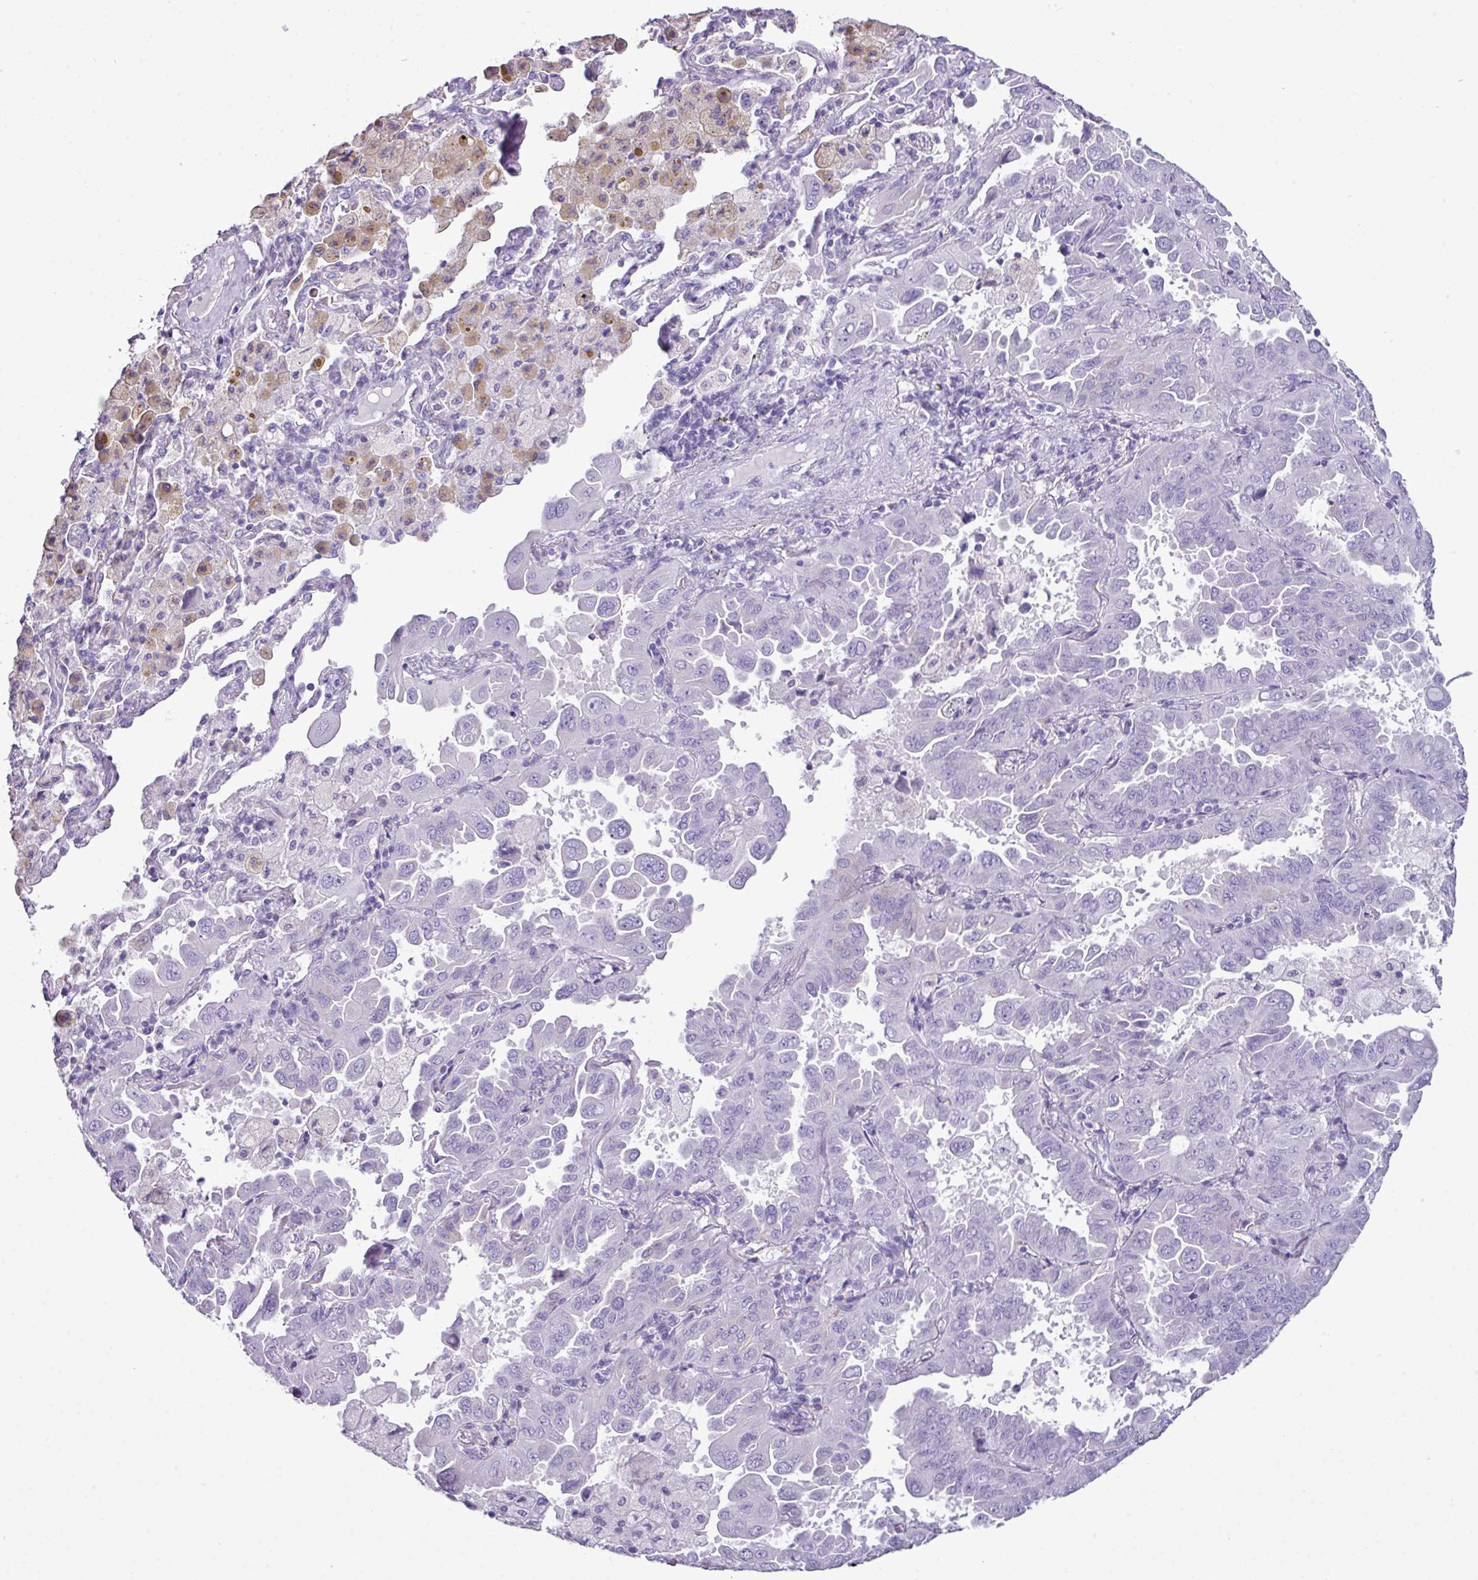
{"staining": {"intensity": "negative", "quantity": "none", "location": "none"}, "tissue": "lung cancer", "cell_type": "Tumor cells", "image_type": "cancer", "snomed": [{"axis": "morphology", "description": "Adenocarcinoma, NOS"}, {"axis": "topography", "description": "Lung"}], "caption": "An immunohistochemistry histopathology image of lung adenocarcinoma is shown. There is no staining in tumor cells of lung adenocarcinoma.", "gene": "AGO3", "patient": {"sex": "male", "age": 64}}